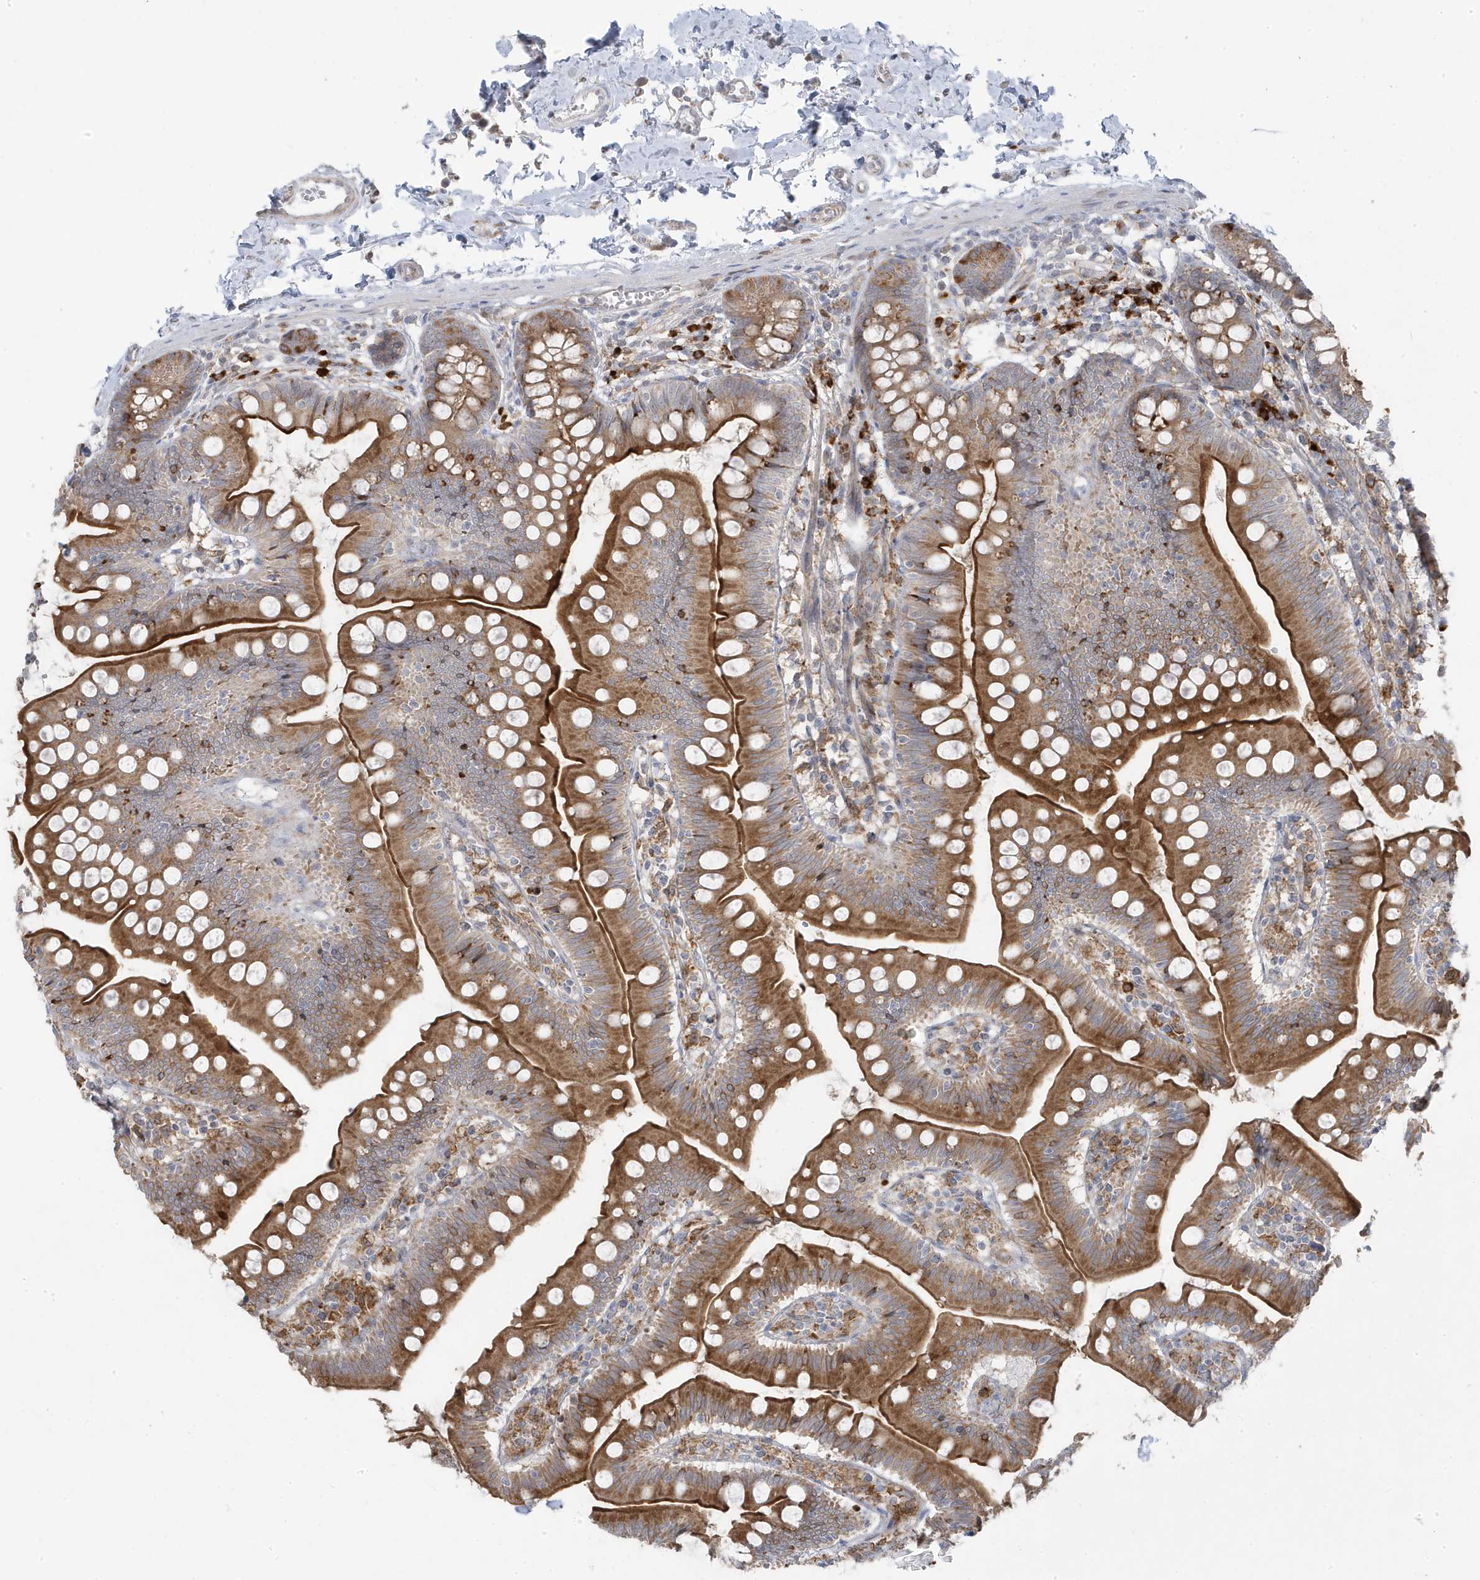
{"staining": {"intensity": "moderate", "quantity": ">75%", "location": "cytoplasmic/membranous"}, "tissue": "small intestine", "cell_type": "Glandular cells", "image_type": "normal", "snomed": [{"axis": "morphology", "description": "Normal tissue, NOS"}, {"axis": "topography", "description": "Small intestine"}], "caption": "DAB (3,3'-diaminobenzidine) immunohistochemical staining of benign small intestine shows moderate cytoplasmic/membranous protein staining in approximately >75% of glandular cells. Nuclei are stained in blue.", "gene": "ZNF654", "patient": {"sex": "male", "age": 7}}